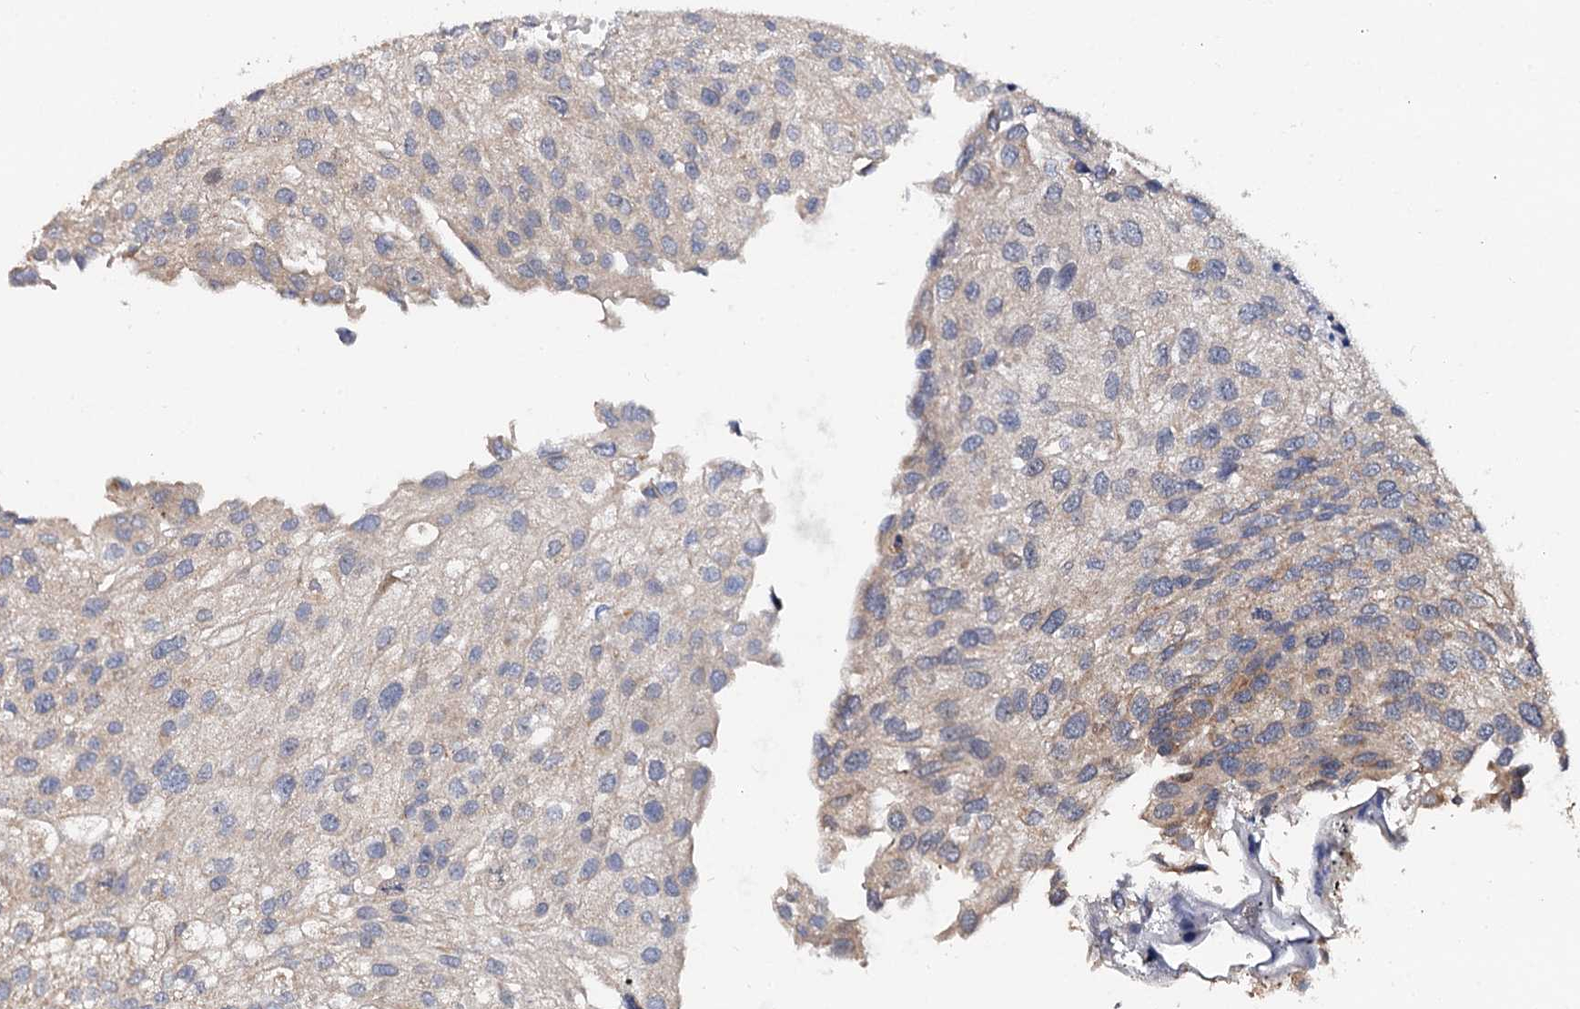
{"staining": {"intensity": "moderate", "quantity": "<25%", "location": "cytoplasmic/membranous"}, "tissue": "urothelial cancer", "cell_type": "Tumor cells", "image_type": "cancer", "snomed": [{"axis": "morphology", "description": "Urothelial carcinoma, Low grade"}, {"axis": "topography", "description": "Urinary bladder"}], "caption": "High-power microscopy captured an IHC photomicrograph of urothelial carcinoma (low-grade), revealing moderate cytoplasmic/membranous staining in approximately <25% of tumor cells. The staining was performed using DAB (3,3'-diaminobenzidine), with brown indicating positive protein expression. Nuclei are stained blue with hematoxylin.", "gene": "WWC3", "patient": {"sex": "female", "age": 89}}